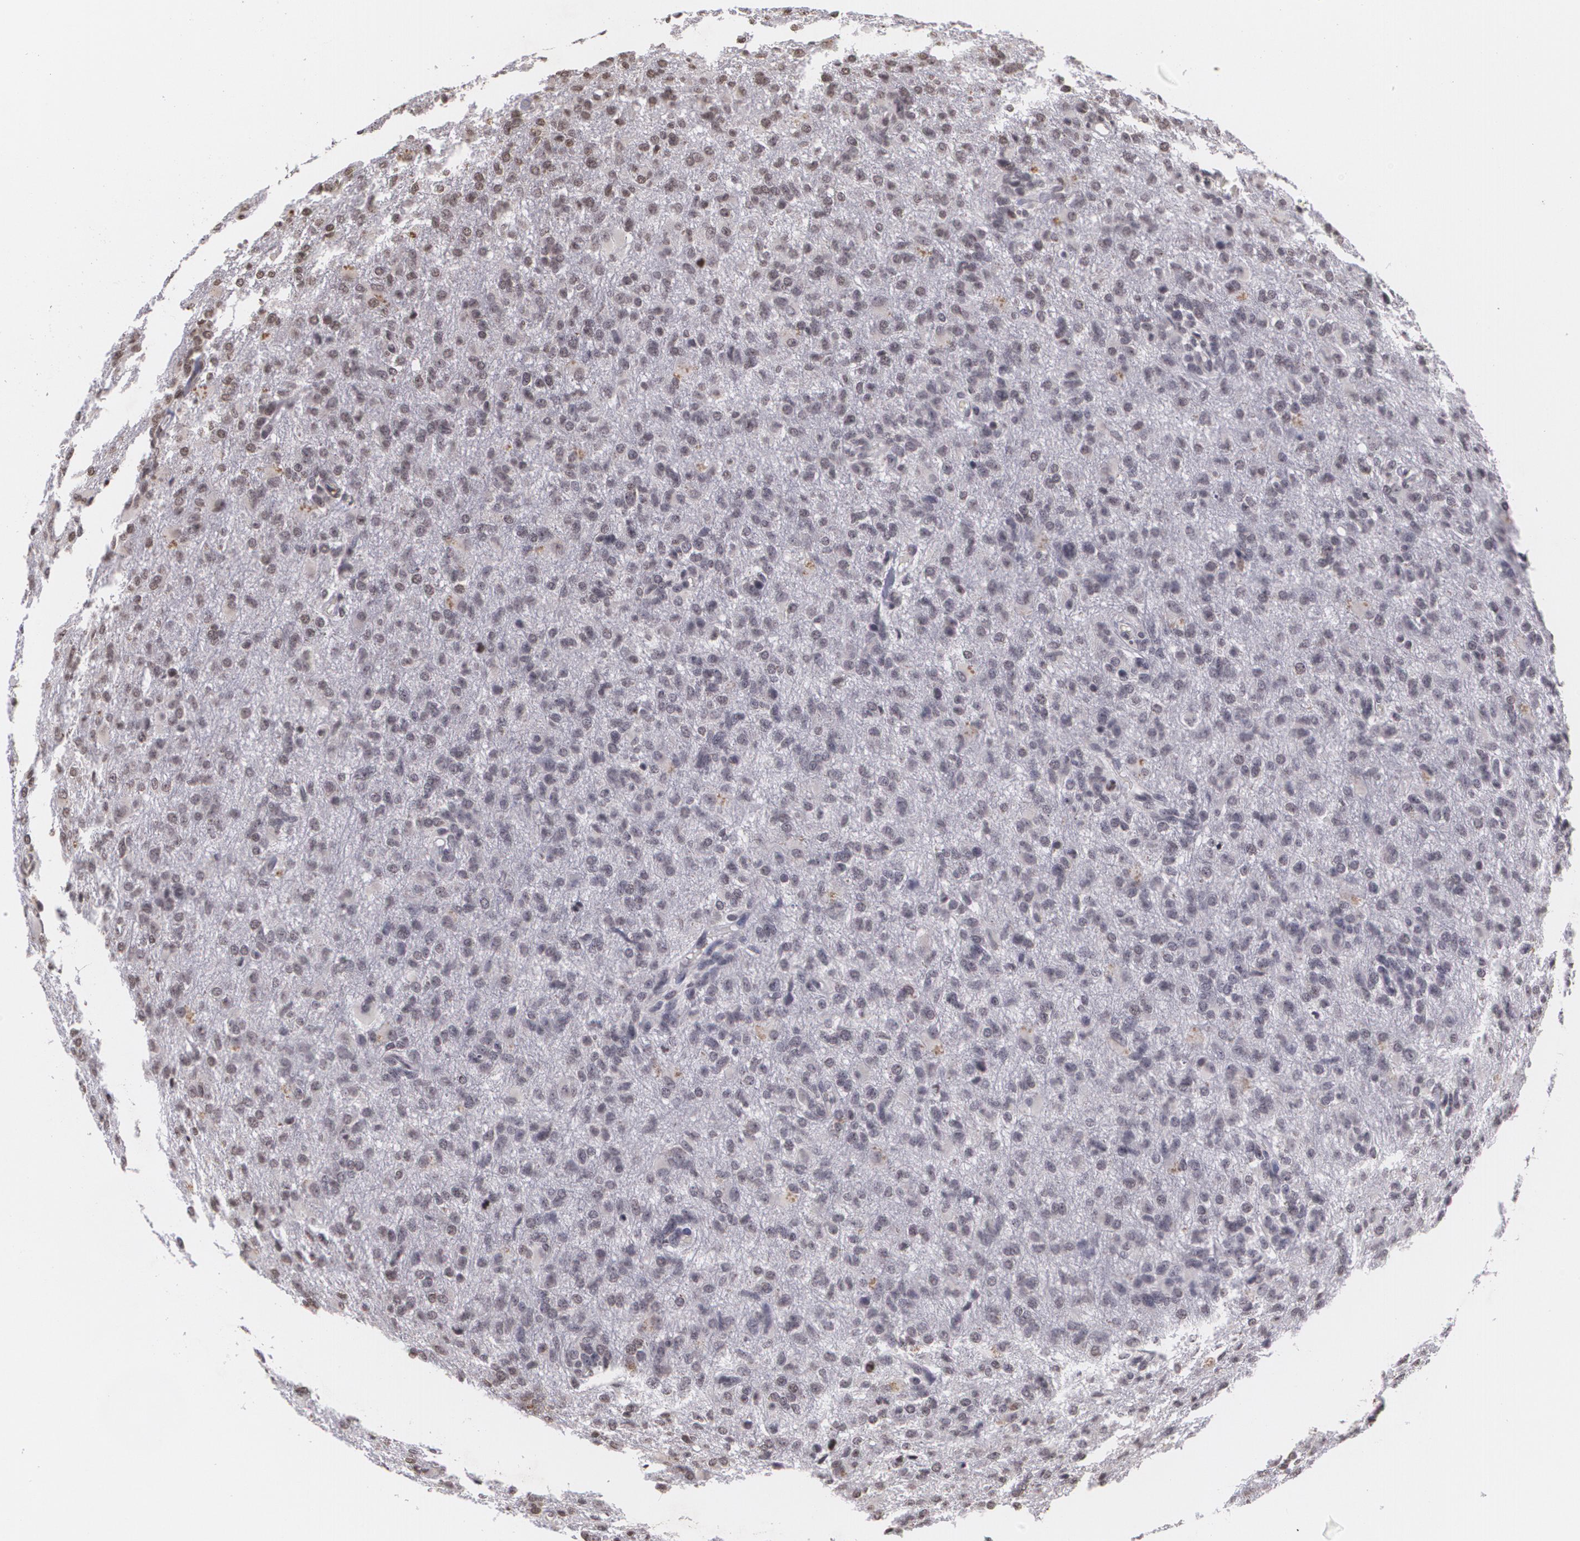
{"staining": {"intensity": "negative", "quantity": "none", "location": "none"}, "tissue": "glioma", "cell_type": "Tumor cells", "image_type": "cancer", "snomed": [{"axis": "morphology", "description": "Glioma, malignant, High grade"}, {"axis": "topography", "description": "Brain"}], "caption": "Glioma was stained to show a protein in brown. There is no significant positivity in tumor cells.", "gene": "MUC1", "patient": {"sex": "male", "age": 68}}